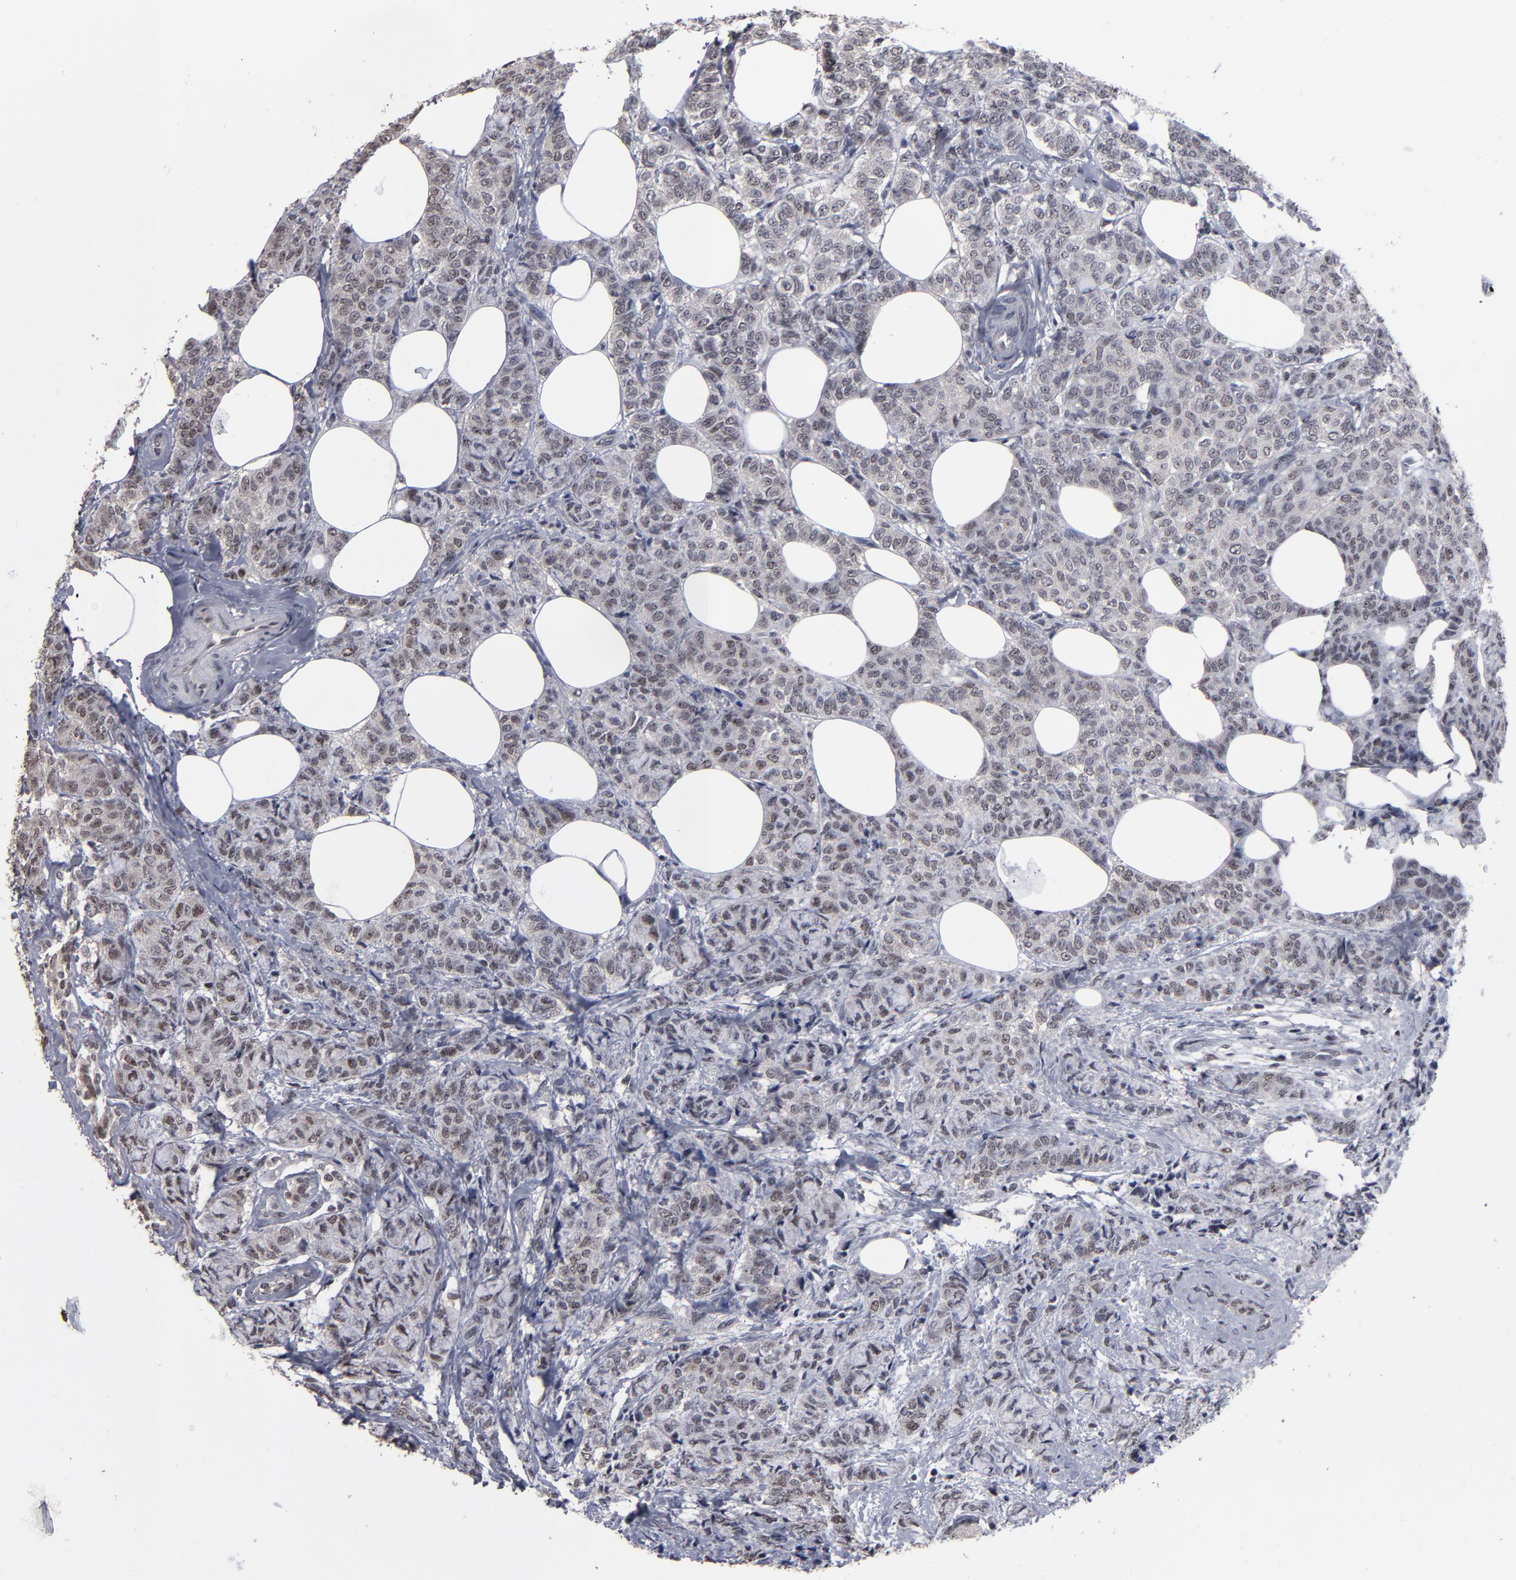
{"staining": {"intensity": "weak", "quantity": "<25%", "location": "nuclear"}, "tissue": "breast cancer", "cell_type": "Tumor cells", "image_type": "cancer", "snomed": [{"axis": "morphology", "description": "Lobular carcinoma"}, {"axis": "topography", "description": "Breast"}], "caption": "Tumor cells are negative for brown protein staining in breast cancer.", "gene": "SSRP1", "patient": {"sex": "female", "age": 60}}